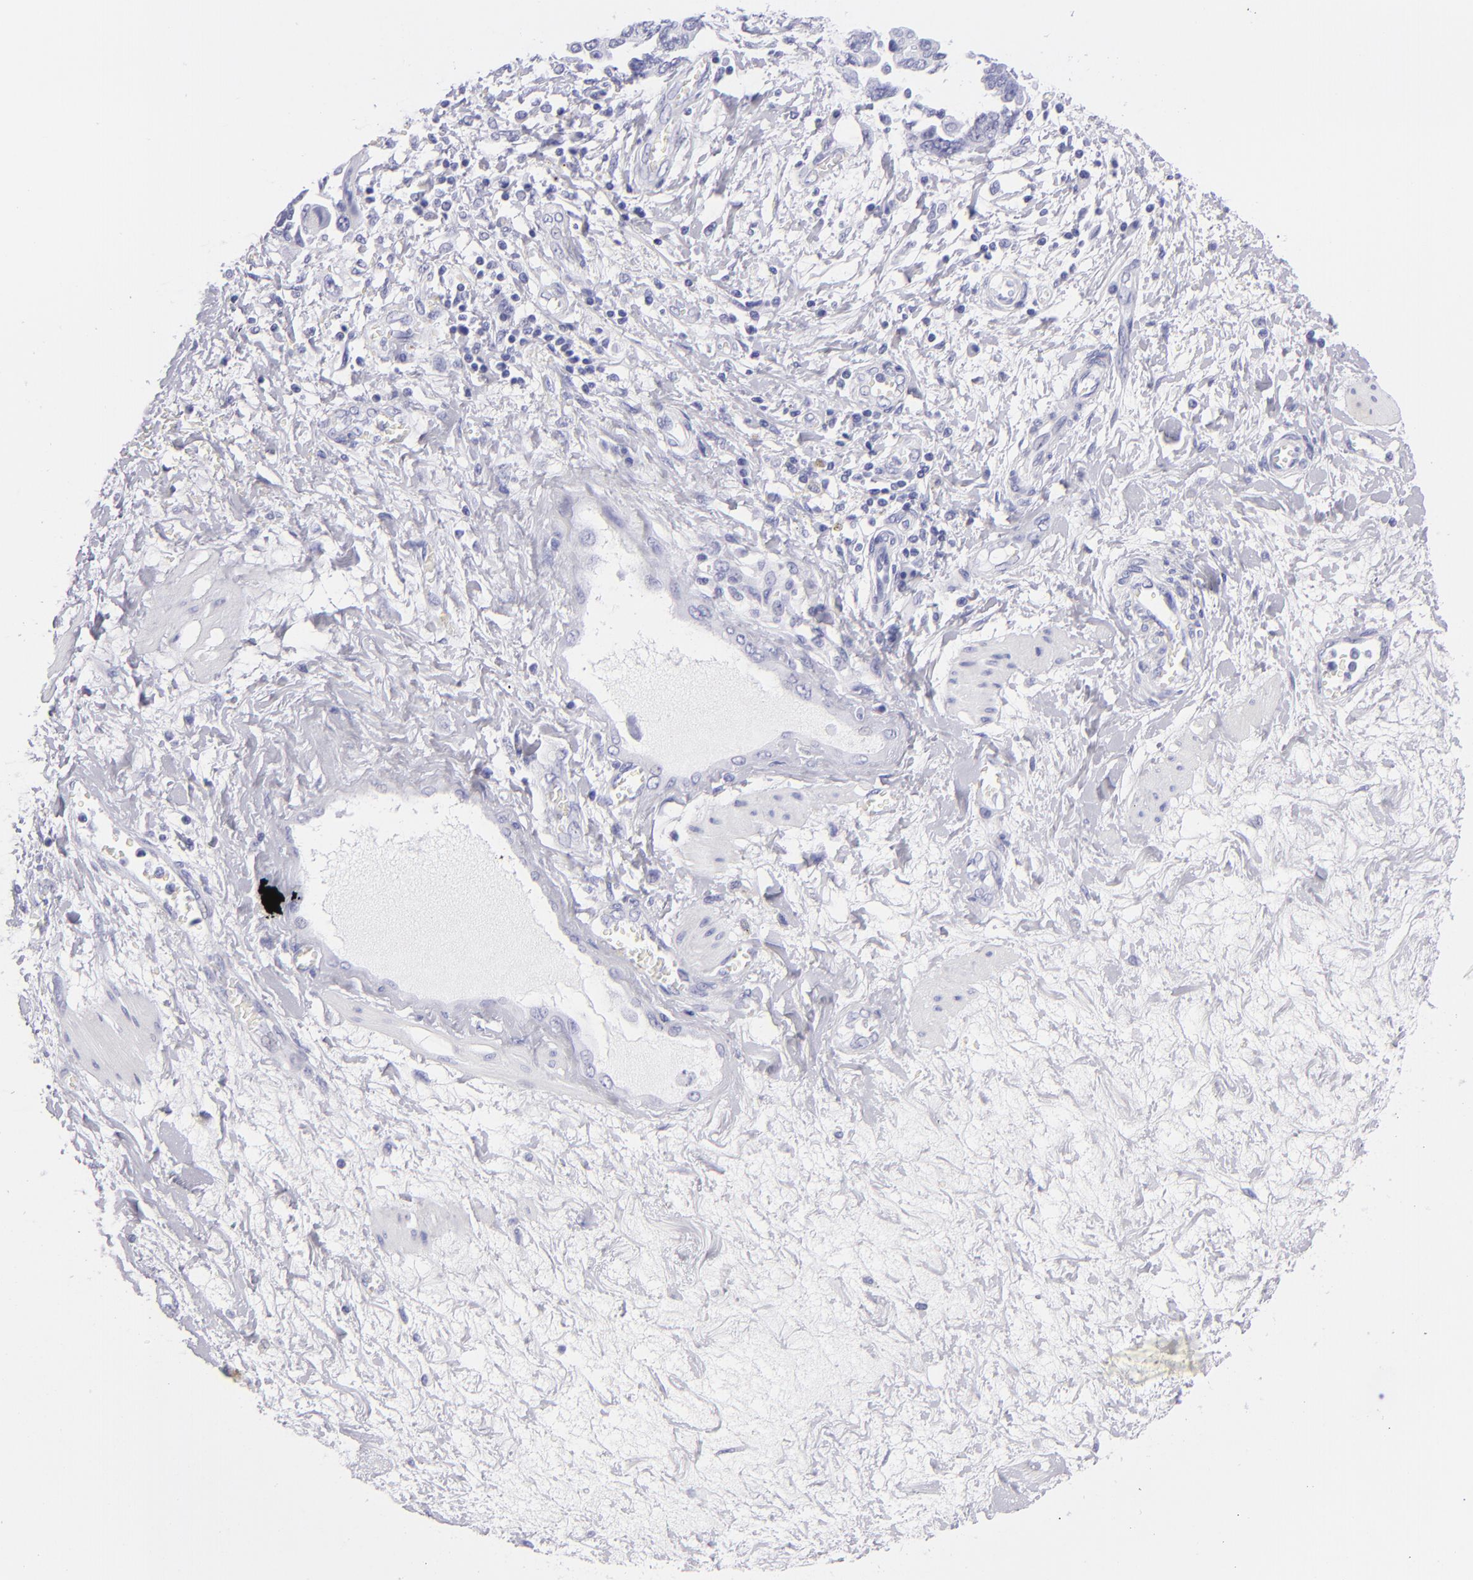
{"staining": {"intensity": "negative", "quantity": "none", "location": "none"}, "tissue": "ovarian cancer", "cell_type": "Tumor cells", "image_type": "cancer", "snomed": [{"axis": "morphology", "description": "Cystadenocarcinoma, serous, NOS"}, {"axis": "topography", "description": "Ovary"}], "caption": "This image is of serous cystadenocarcinoma (ovarian) stained with IHC to label a protein in brown with the nuclei are counter-stained blue. There is no positivity in tumor cells.", "gene": "PVALB", "patient": {"sex": "female", "age": 63}}